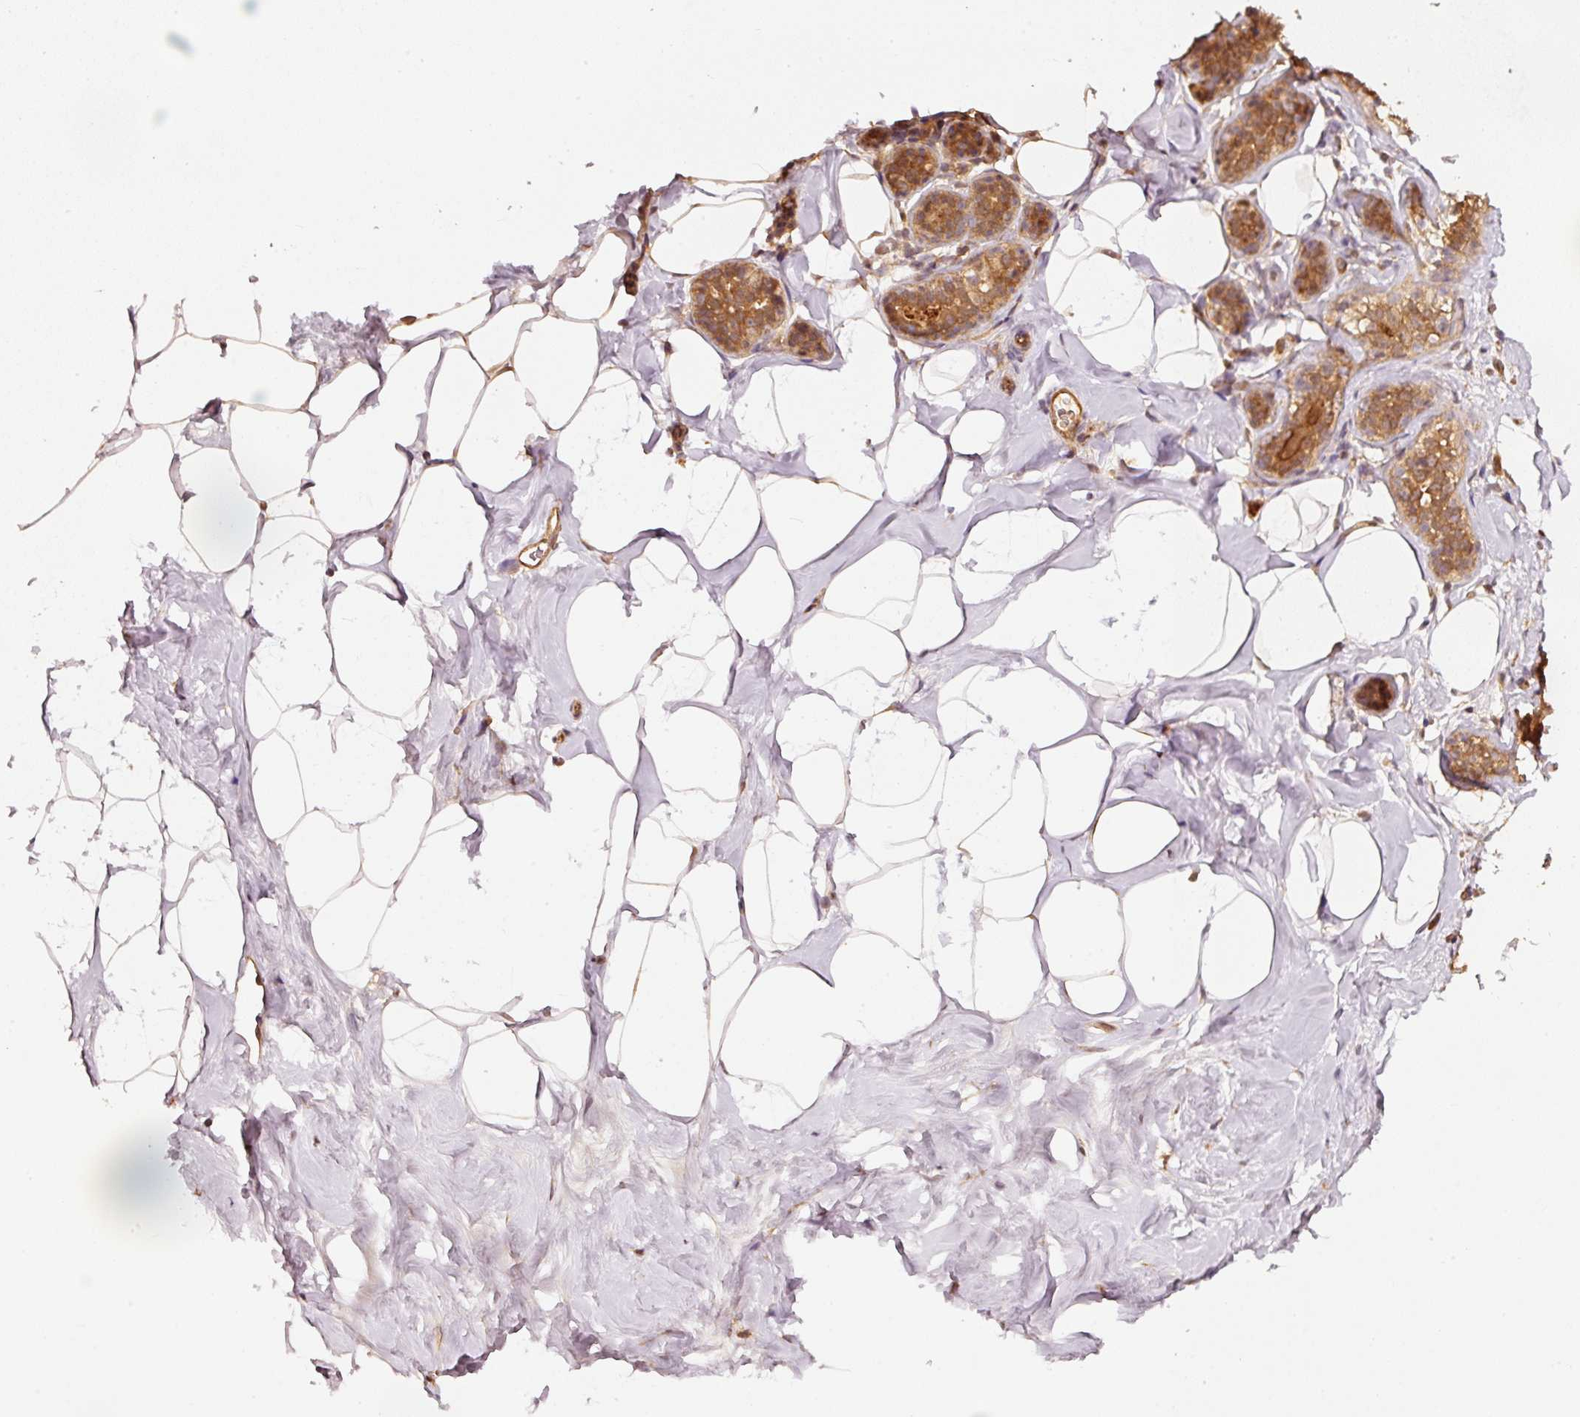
{"staining": {"intensity": "negative", "quantity": "none", "location": "none"}, "tissue": "breast", "cell_type": "Adipocytes", "image_type": "normal", "snomed": [{"axis": "morphology", "description": "Normal tissue, NOS"}, {"axis": "topography", "description": "Breast"}], "caption": "The image reveals no staining of adipocytes in benign breast. Nuclei are stained in blue.", "gene": "STAU1", "patient": {"sex": "female", "age": 32}}